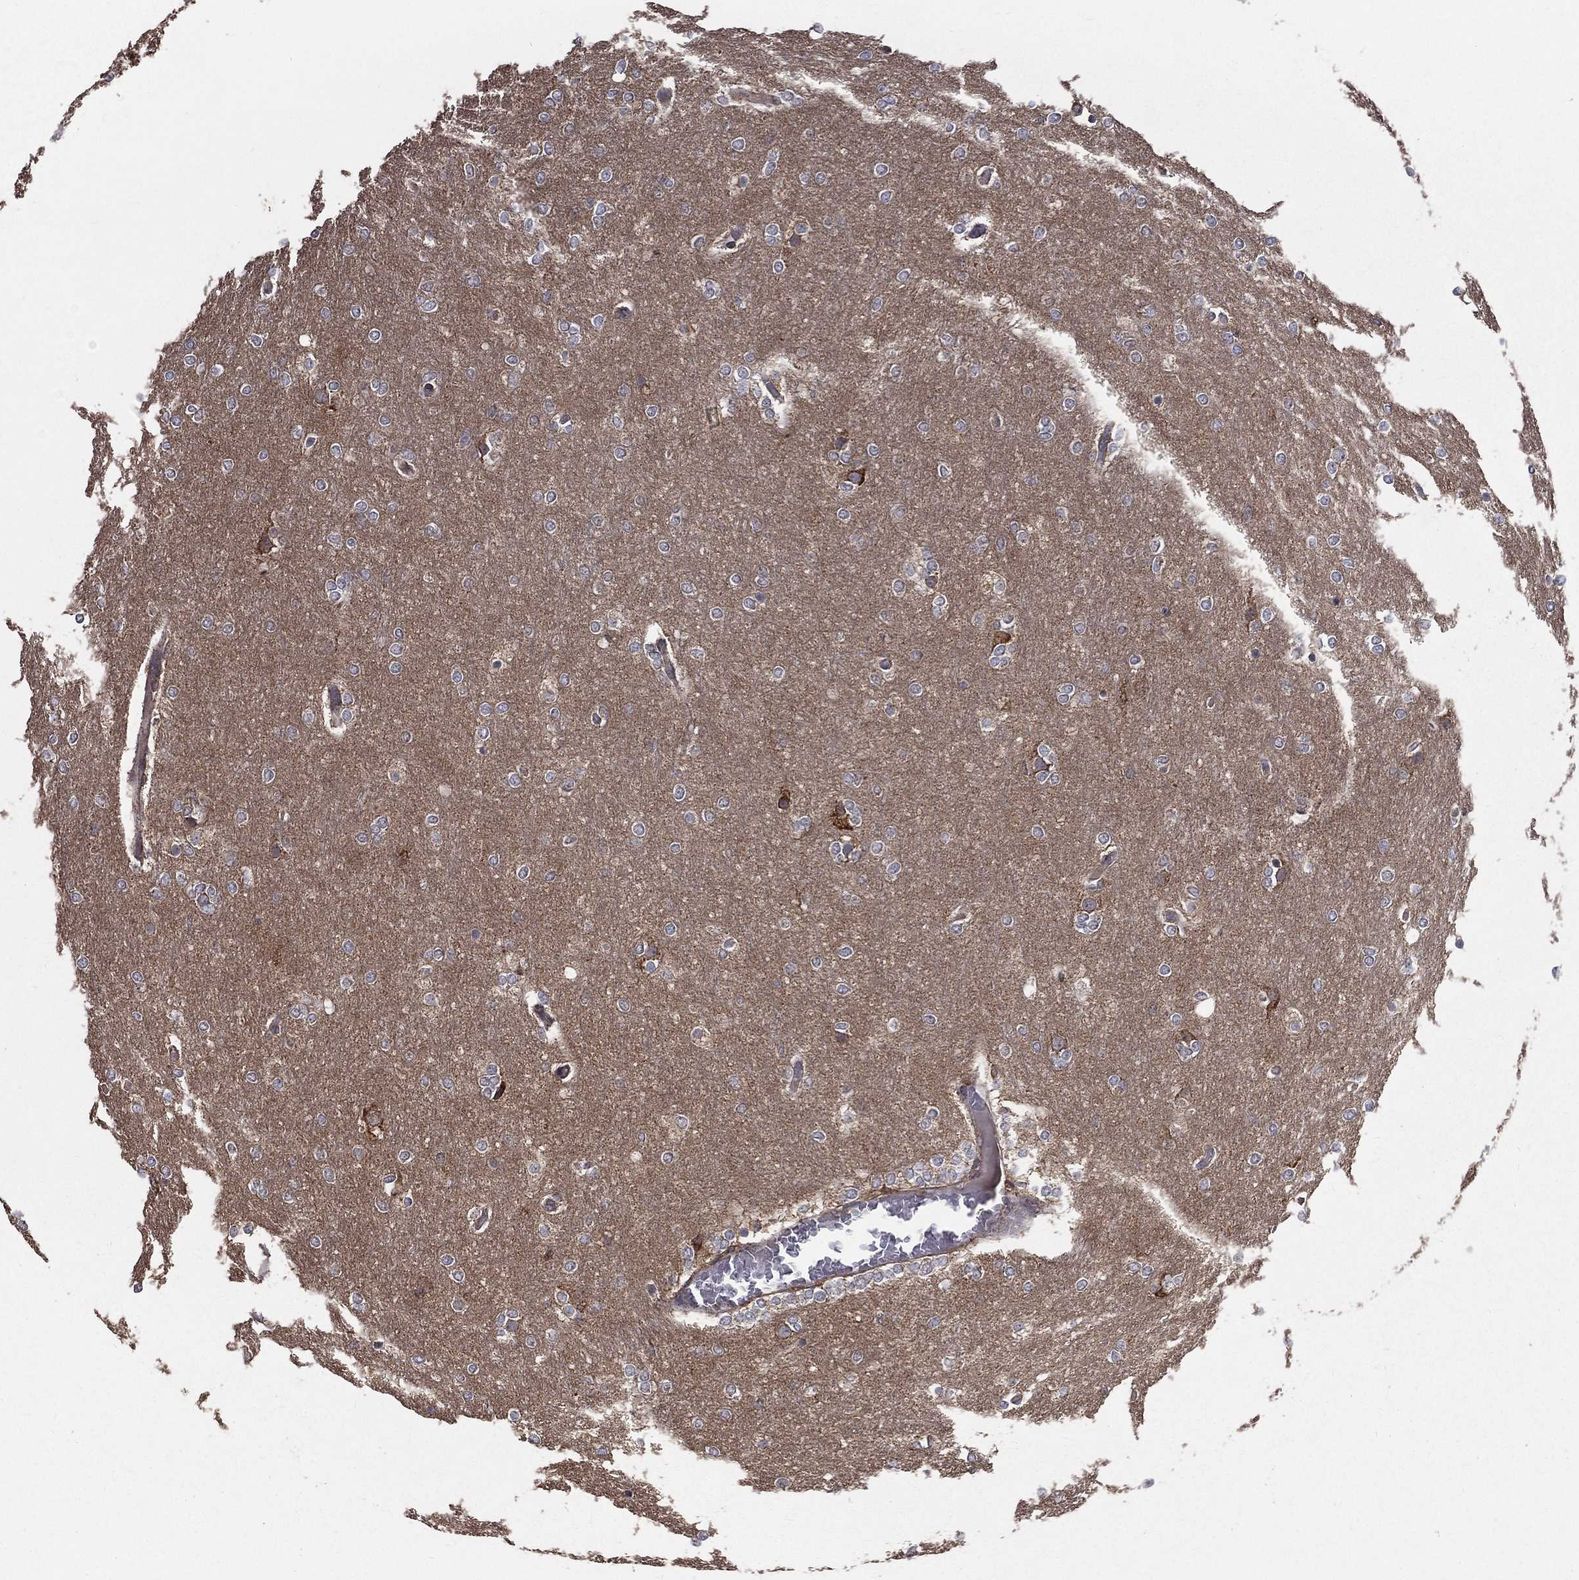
{"staining": {"intensity": "negative", "quantity": "none", "location": "none"}, "tissue": "glioma", "cell_type": "Tumor cells", "image_type": "cancer", "snomed": [{"axis": "morphology", "description": "Glioma, malignant, High grade"}, {"axis": "topography", "description": "Brain"}], "caption": "The immunohistochemistry (IHC) photomicrograph has no significant expression in tumor cells of high-grade glioma (malignant) tissue.", "gene": "OLFML1", "patient": {"sex": "female", "age": 61}}